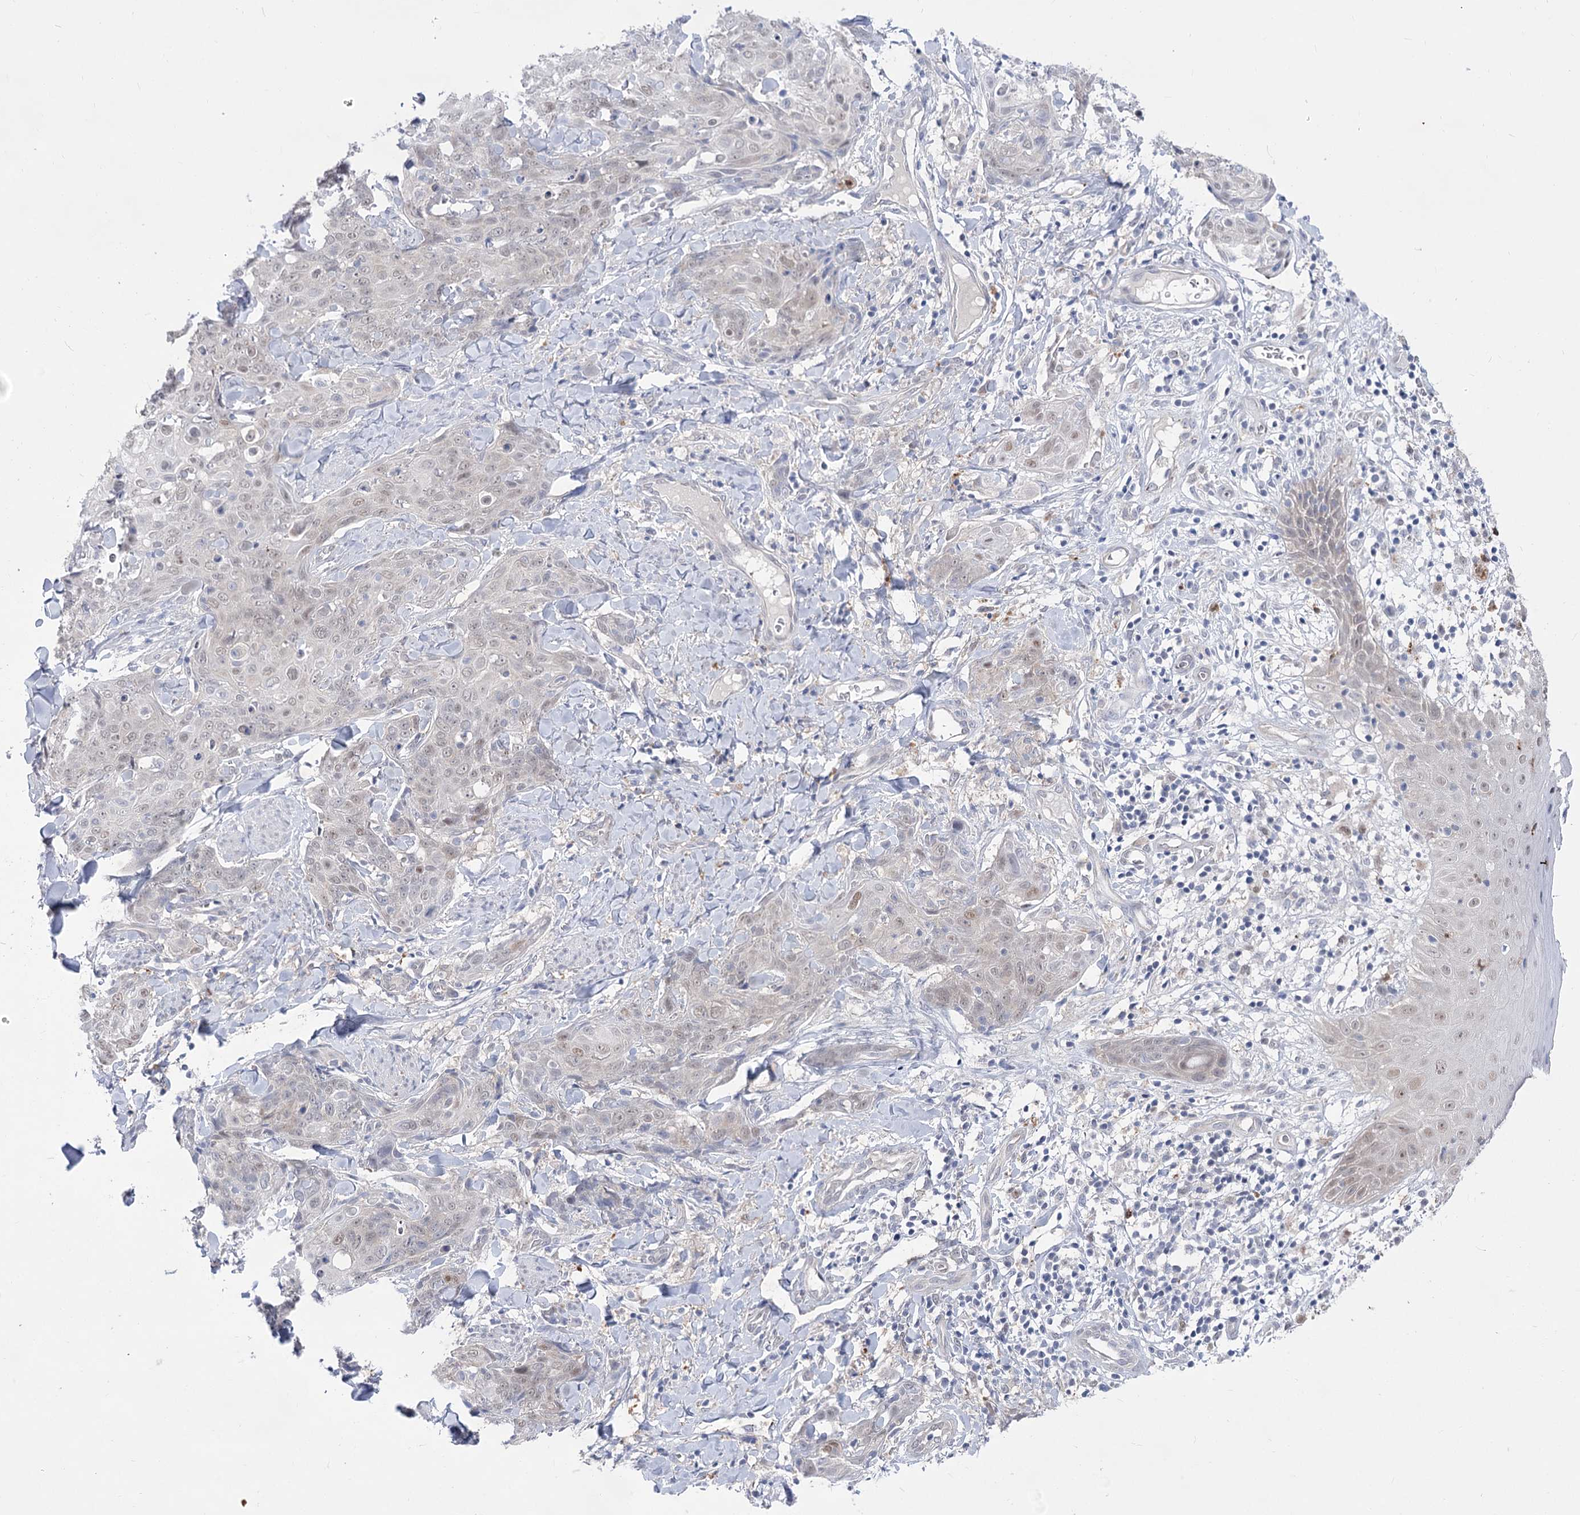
{"staining": {"intensity": "negative", "quantity": "none", "location": "none"}, "tissue": "skin cancer", "cell_type": "Tumor cells", "image_type": "cancer", "snomed": [{"axis": "morphology", "description": "Squamous cell carcinoma, NOS"}, {"axis": "topography", "description": "Skin"}, {"axis": "topography", "description": "Vulva"}], "caption": "Tumor cells show no significant protein positivity in skin cancer.", "gene": "SIAE", "patient": {"sex": "female", "age": 85}}